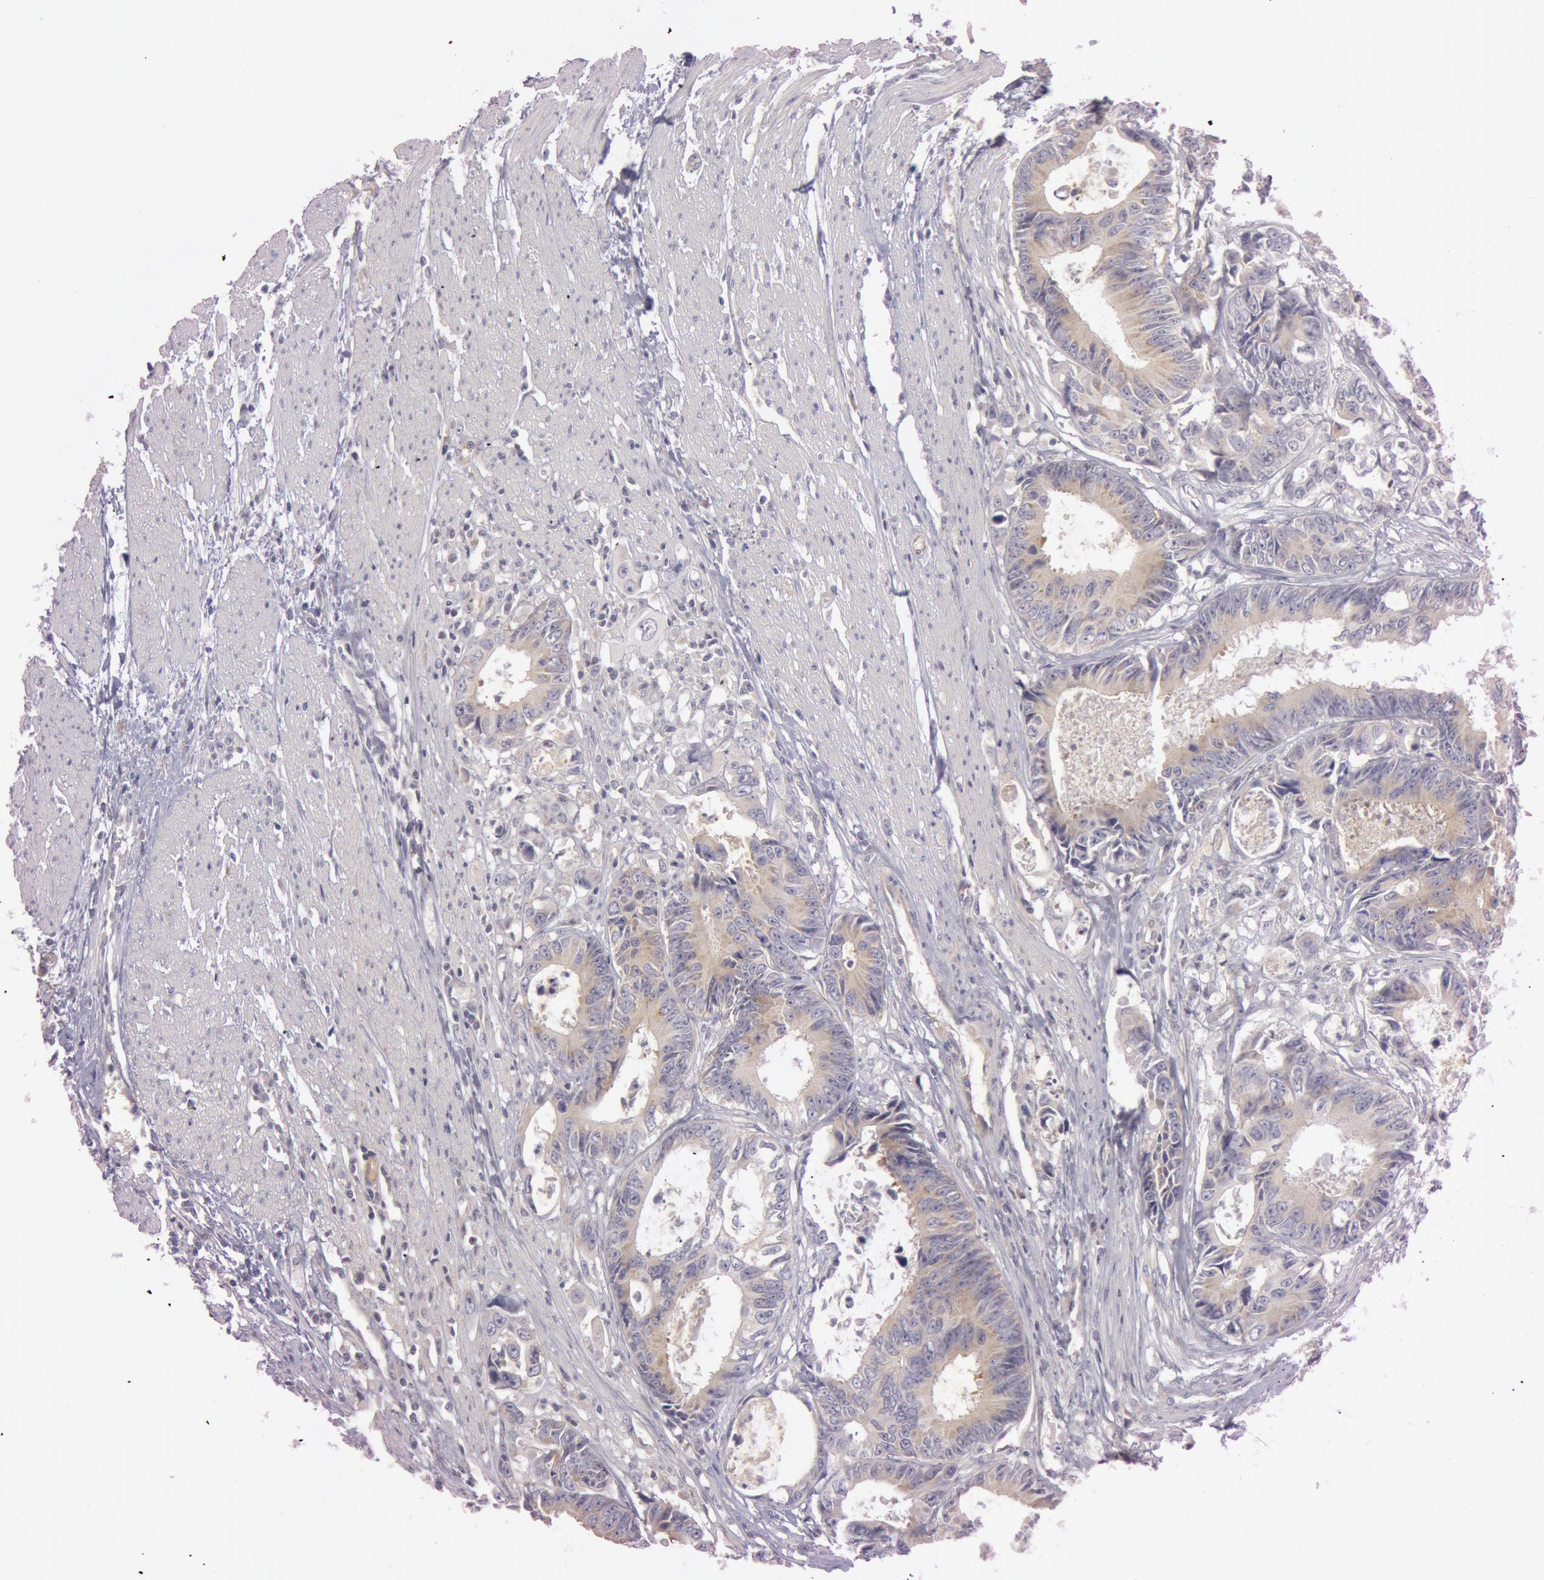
{"staining": {"intensity": "weak", "quantity": "25%-75%", "location": "cytoplasmic/membranous"}, "tissue": "colorectal cancer", "cell_type": "Tumor cells", "image_type": "cancer", "snomed": [{"axis": "morphology", "description": "Adenocarcinoma, NOS"}, {"axis": "topography", "description": "Rectum"}], "caption": "Immunohistochemistry (IHC) of human colorectal cancer demonstrates low levels of weak cytoplasmic/membranous expression in about 25%-75% of tumor cells.", "gene": "RALGAPA1", "patient": {"sex": "female", "age": 98}}